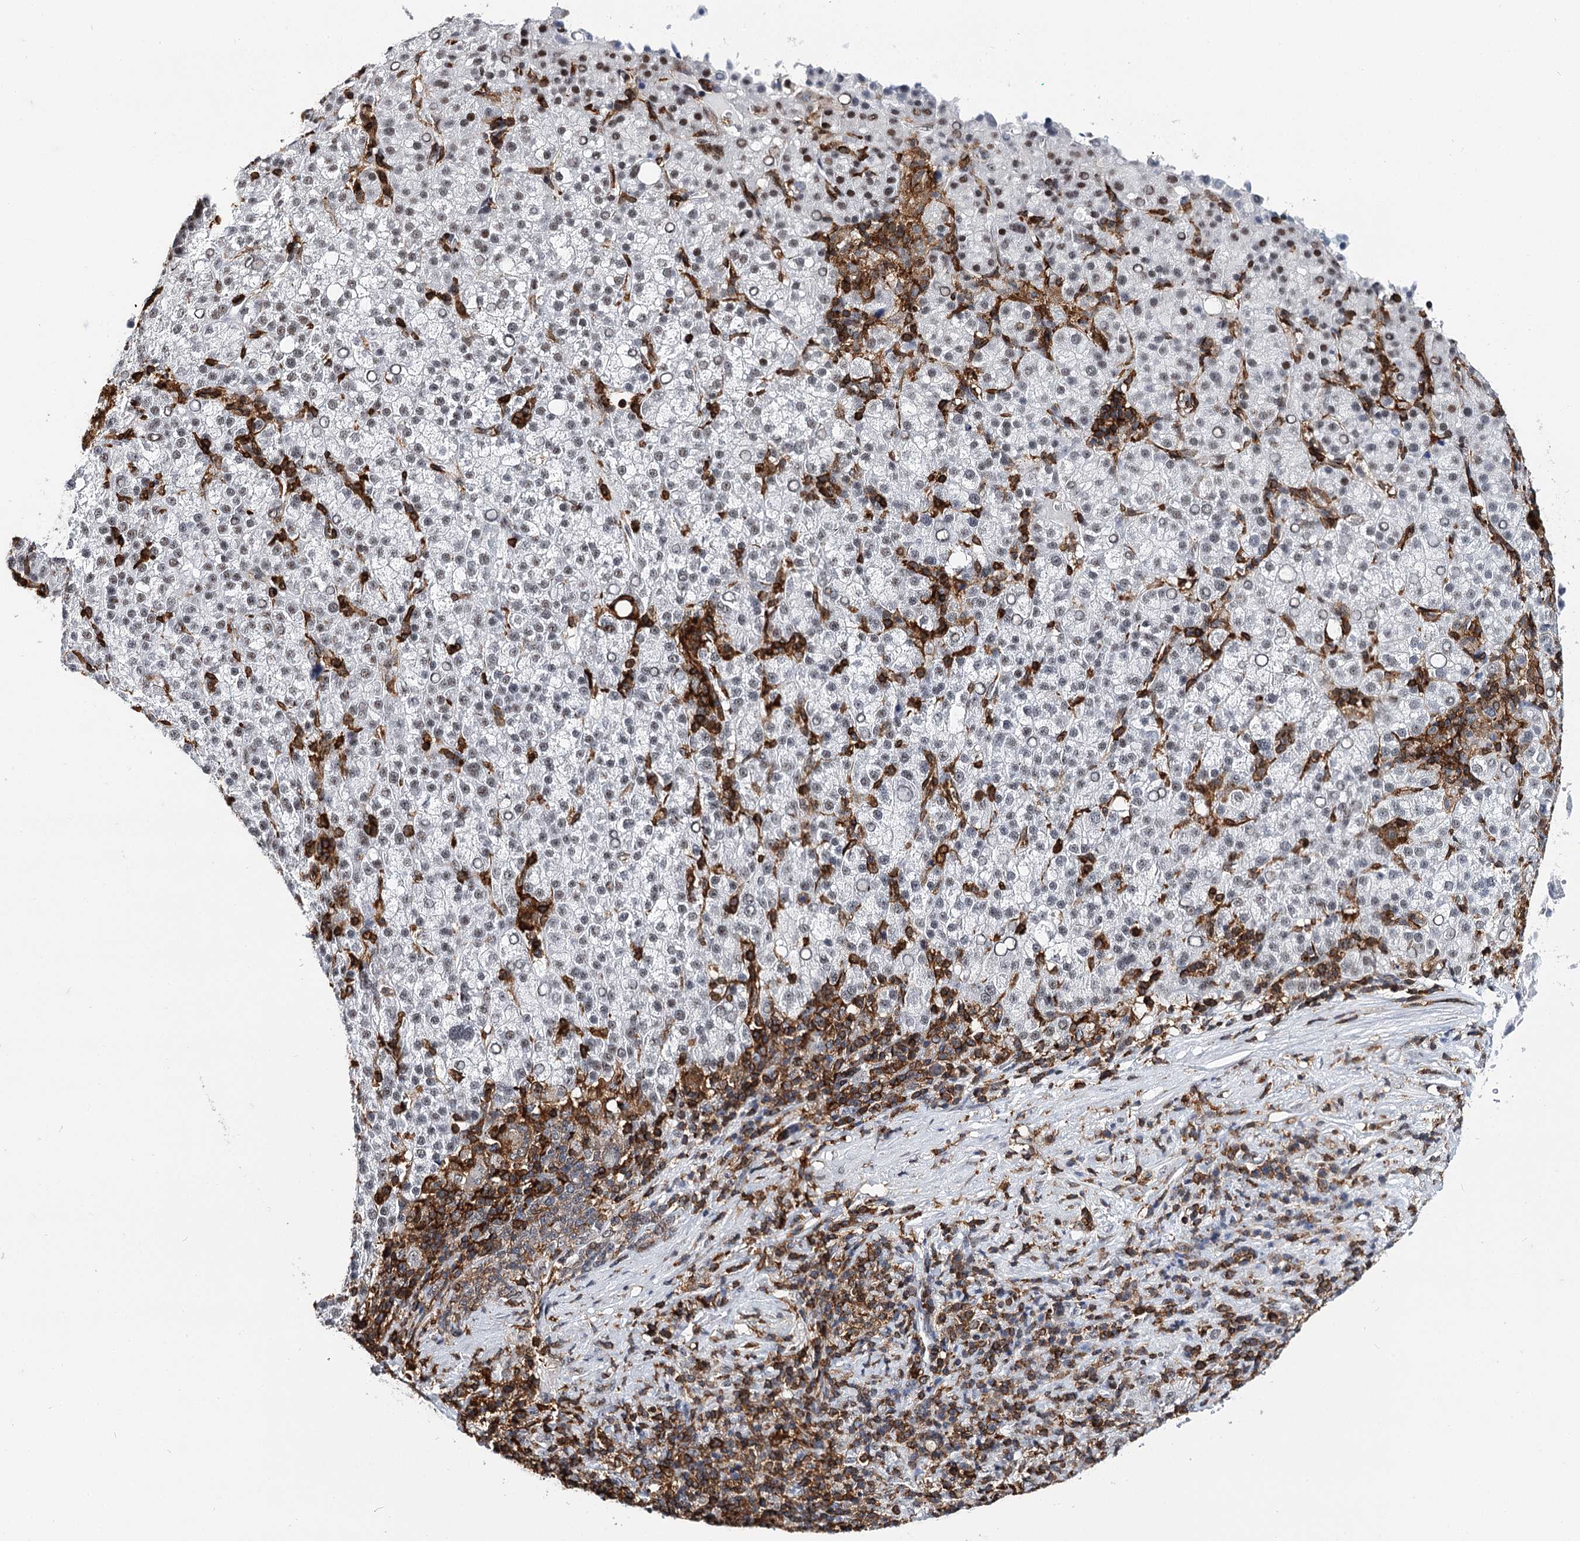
{"staining": {"intensity": "negative", "quantity": "none", "location": "none"}, "tissue": "liver cancer", "cell_type": "Tumor cells", "image_type": "cancer", "snomed": [{"axis": "morphology", "description": "Carcinoma, Hepatocellular, NOS"}, {"axis": "topography", "description": "Liver"}], "caption": "Liver cancer (hepatocellular carcinoma) stained for a protein using immunohistochemistry exhibits no expression tumor cells.", "gene": "BARD1", "patient": {"sex": "female", "age": 58}}